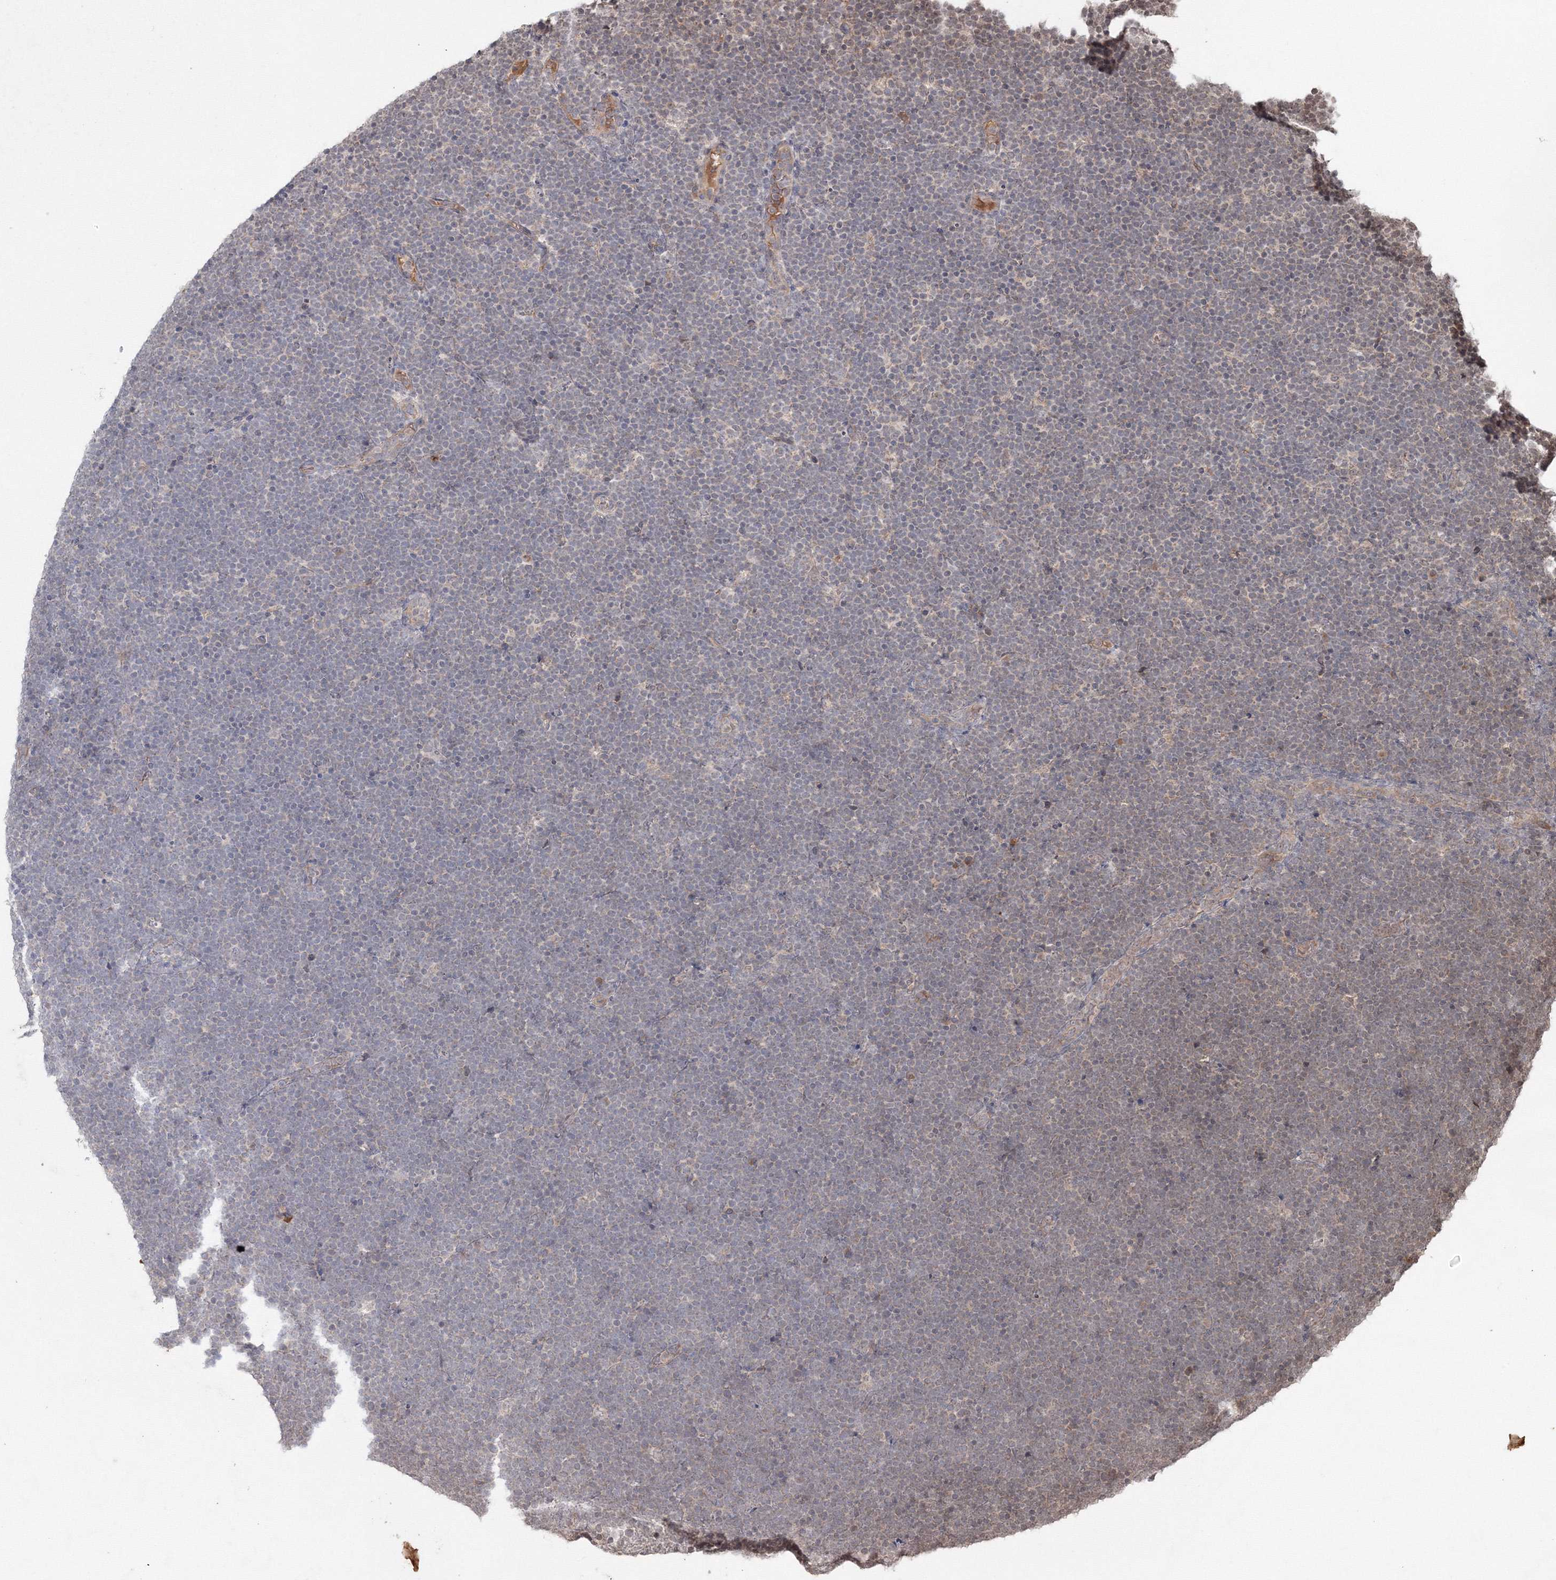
{"staining": {"intensity": "negative", "quantity": "none", "location": "none"}, "tissue": "lymphoma", "cell_type": "Tumor cells", "image_type": "cancer", "snomed": [{"axis": "morphology", "description": "Malignant lymphoma, non-Hodgkin's type, High grade"}, {"axis": "topography", "description": "Lymph node"}], "caption": "Tumor cells are negative for brown protein staining in lymphoma.", "gene": "PEX13", "patient": {"sex": "male", "age": 13}}